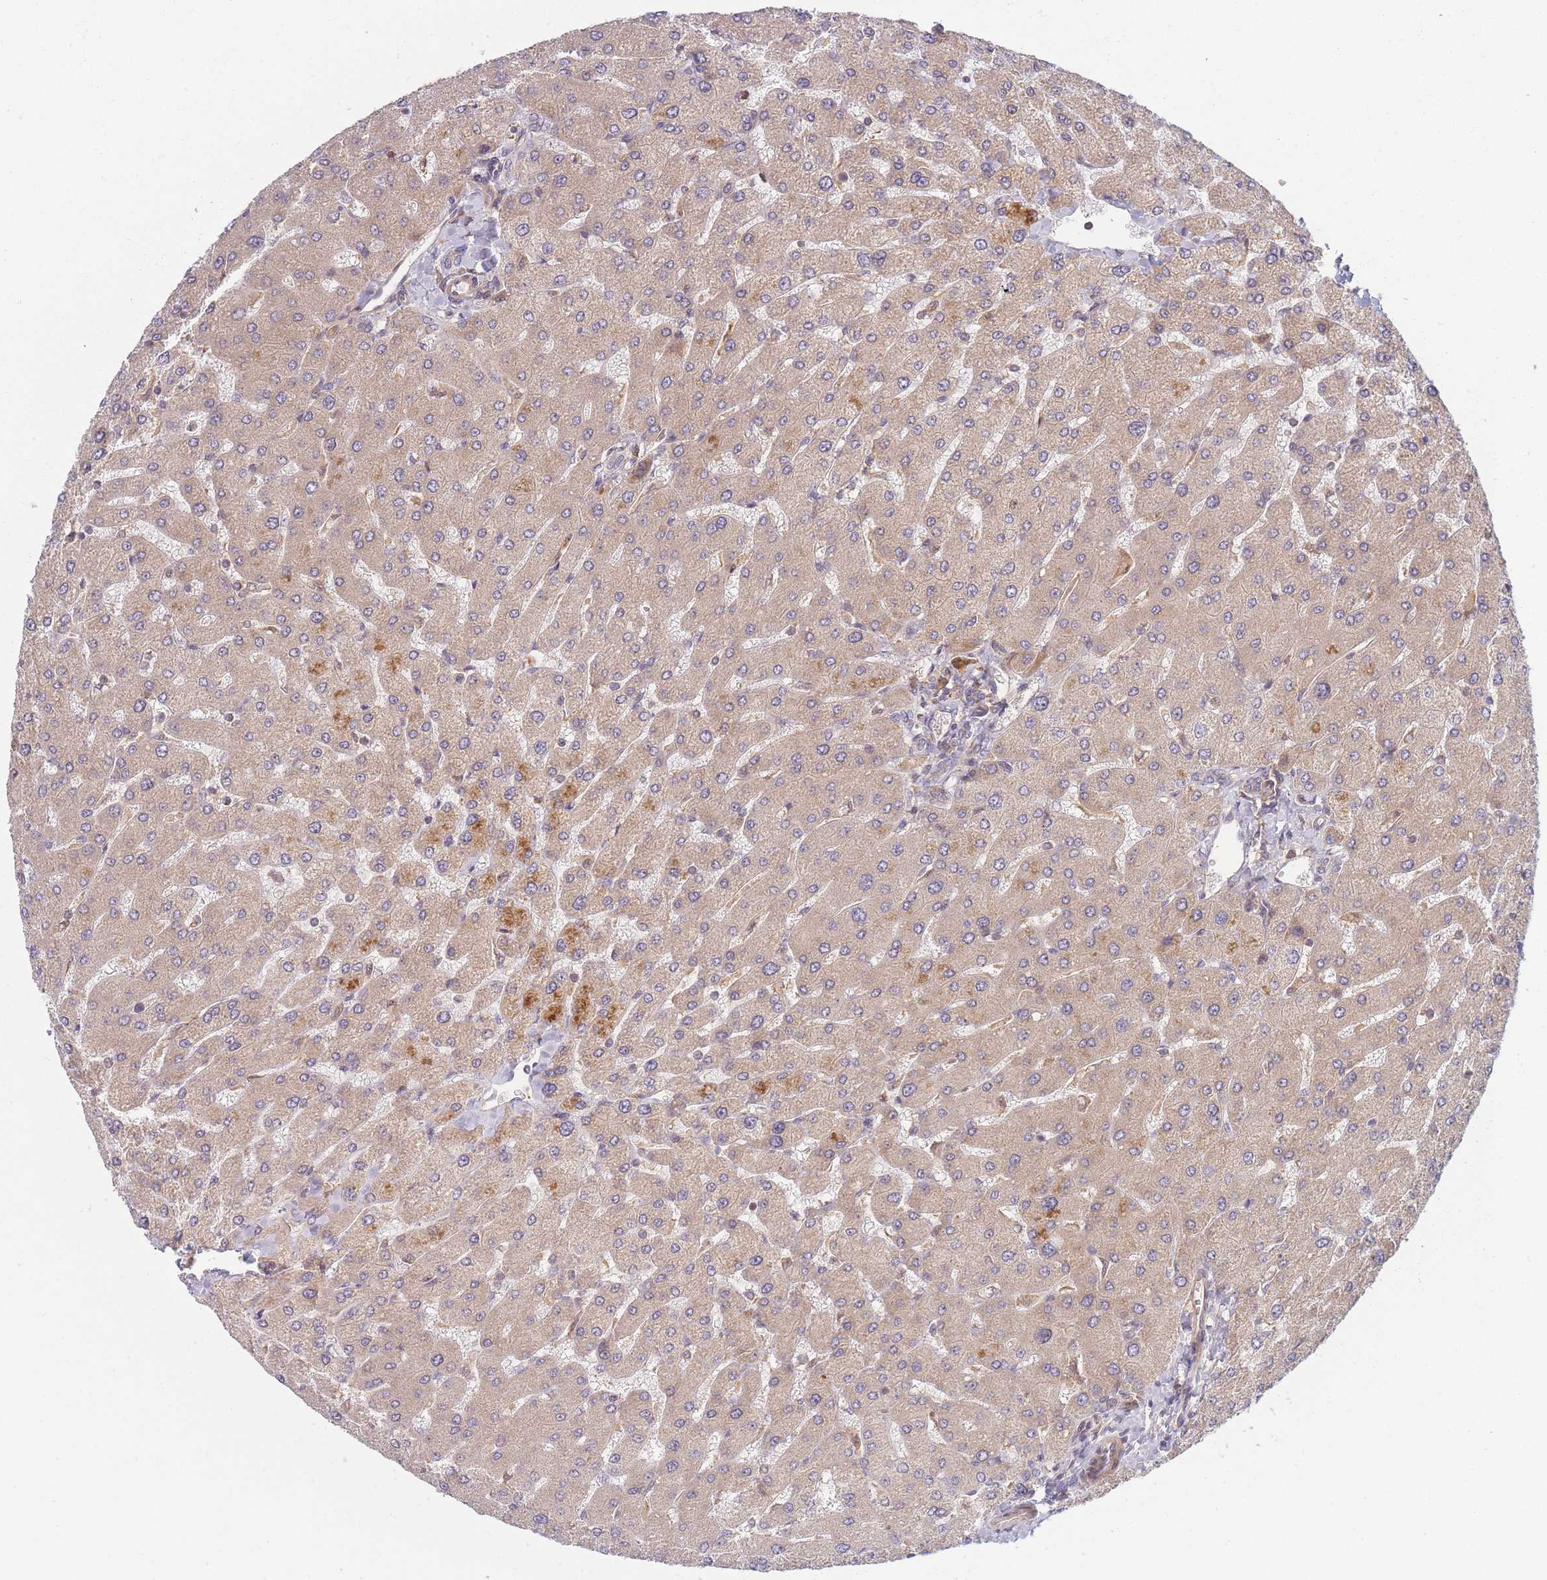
{"staining": {"intensity": "weak", "quantity": "<25%", "location": "cytoplasmic/membranous"}, "tissue": "liver", "cell_type": "Cholangiocytes", "image_type": "normal", "snomed": [{"axis": "morphology", "description": "Normal tissue, NOS"}, {"axis": "topography", "description": "Liver"}], "caption": "Liver stained for a protein using IHC reveals no positivity cholangiocytes.", "gene": "FAM153A", "patient": {"sex": "male", "age": 55}}